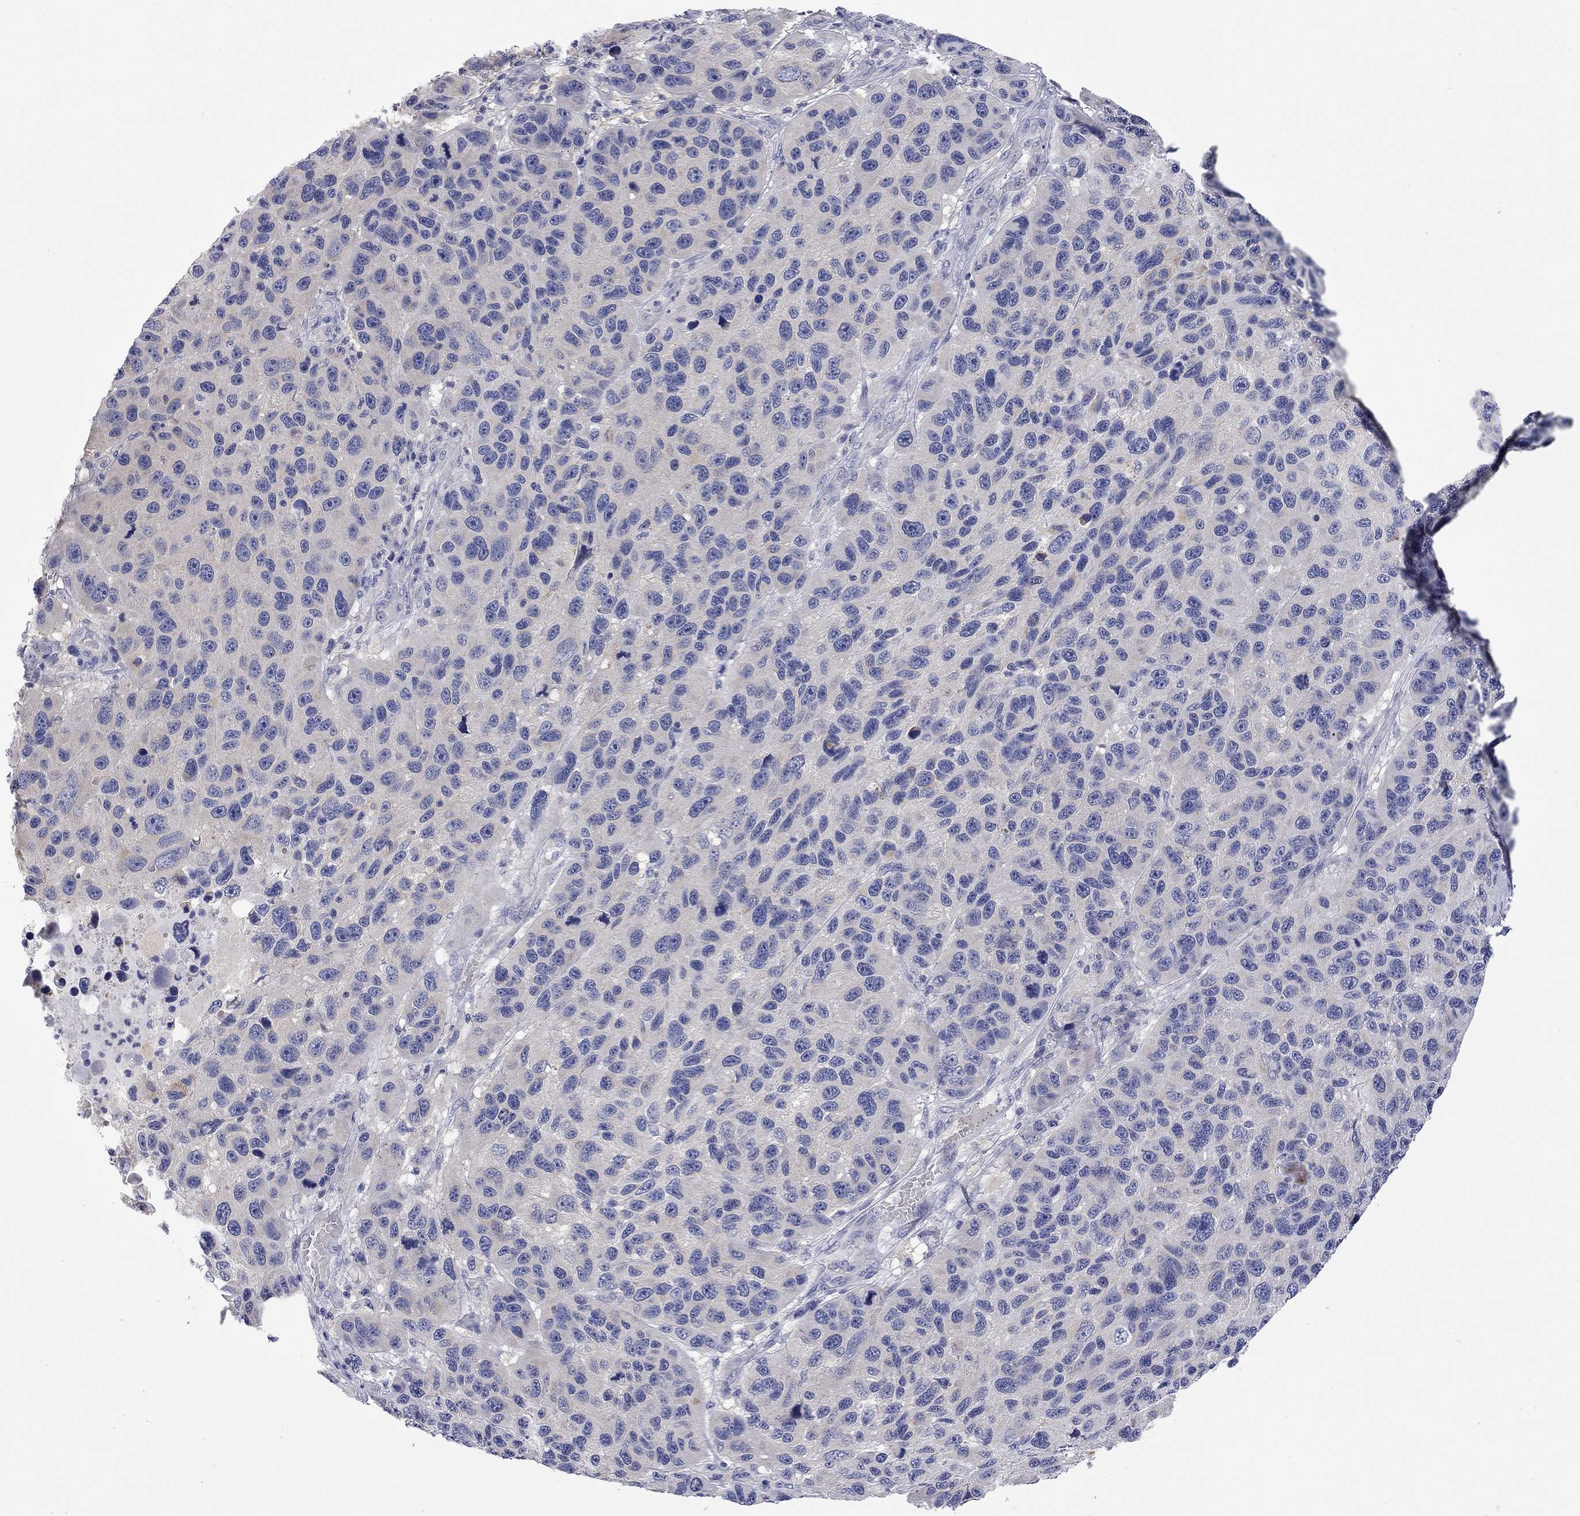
{"staining": {"intensity": "negative", "quantity": "none", "location": "none"}, "tissue": "melanoma", "cell_type": "Tumor cells", "image_type": "cancer", "snomed": [{"axis": "morphology", "description": "Malignant melanoma, NOS"}, {"axis": "topography", "description": "Skin"}], "caption": "IHC of human malignant melanoma exhibits no staining in tumor cells. The staining is performed using DAB brown chromogen with nuclei counter-stained in using hematoxylin.", "gene": "ABCB4", "patient": {"sex": "male", "age": 53}}